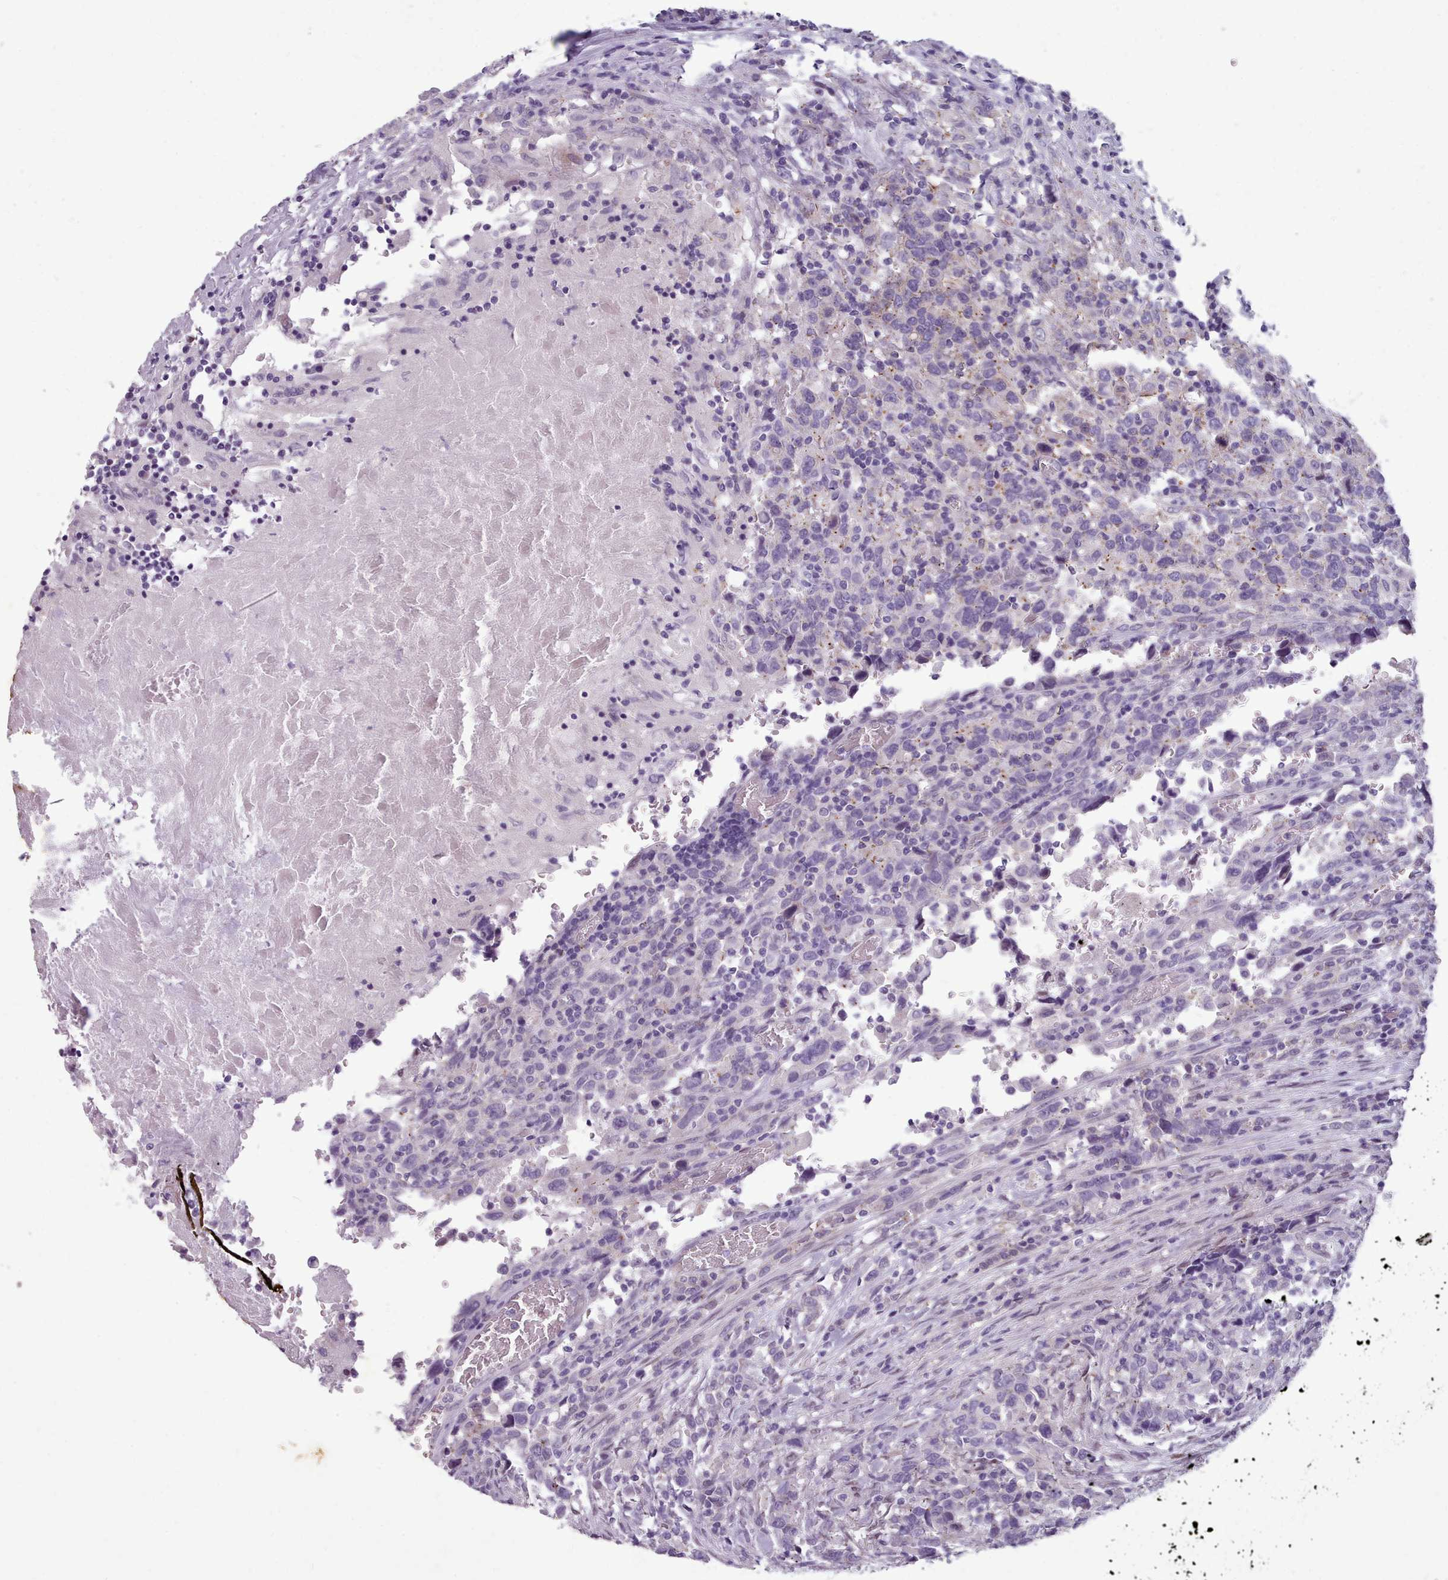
{"staining": {"intensity": "weak", "quantity": "<25%", "location": "cytoplasmic/membranous"}, "tissue": "urothelial cancer", "cell_type": "Tumor cells", "image_type": "cancer", "snomed": [{"axis": "morphology", "description": "Urothelial carcinoma, High grade"}, {"axis": "topography", "description": "Urinary bladder"}], "caption": "Histopathology image shows no significant protein staining in tumor cells of urothelial cancer. Brightfield microscopy of IHC stained with DAB (brown) and hematoxylin (blue), captured at high magnification.", "gene": "KCNT2", "patient": {"sex": "male", "age": 61}}